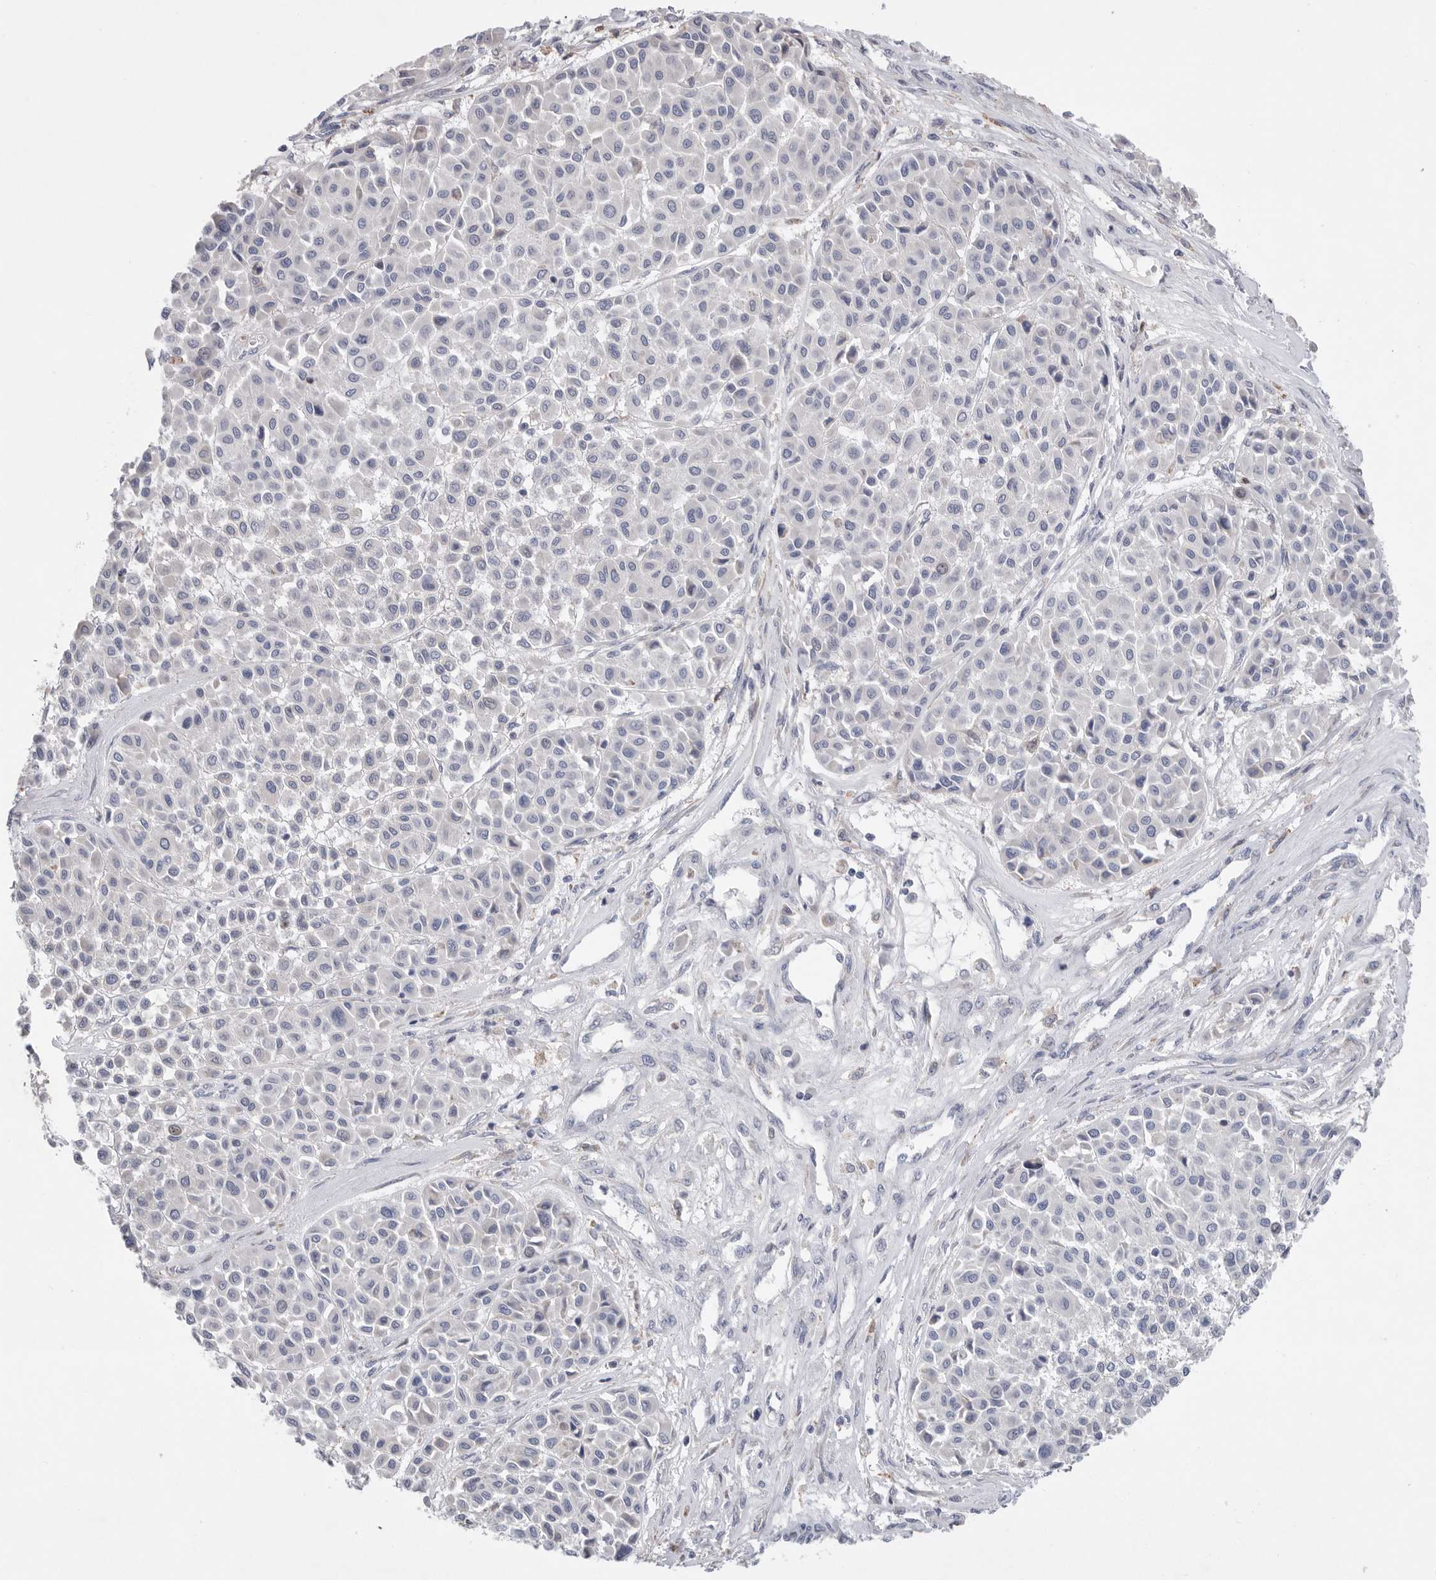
{"staining": {"intensity": "negative", "quantity": "none", "location": "none"}, "tissue": "melanoma", "cell_type": "Tumor cells", "image_type": "cancer", "snomed": [{"axis": "morphology", "description": "Malignant melanoma, Metastatic site"}, {"axis": "topography", "description": "Soft tissue"}], "caption": "Immunohistochemistry (IHC) image of neoplastic tissue: human malignant melanoma (metastatic site) stained with DAB displays no significant protein expression in tumor cells.", "gene": "CAMK2B", "patient": {"sex": "male", "age": 41}}